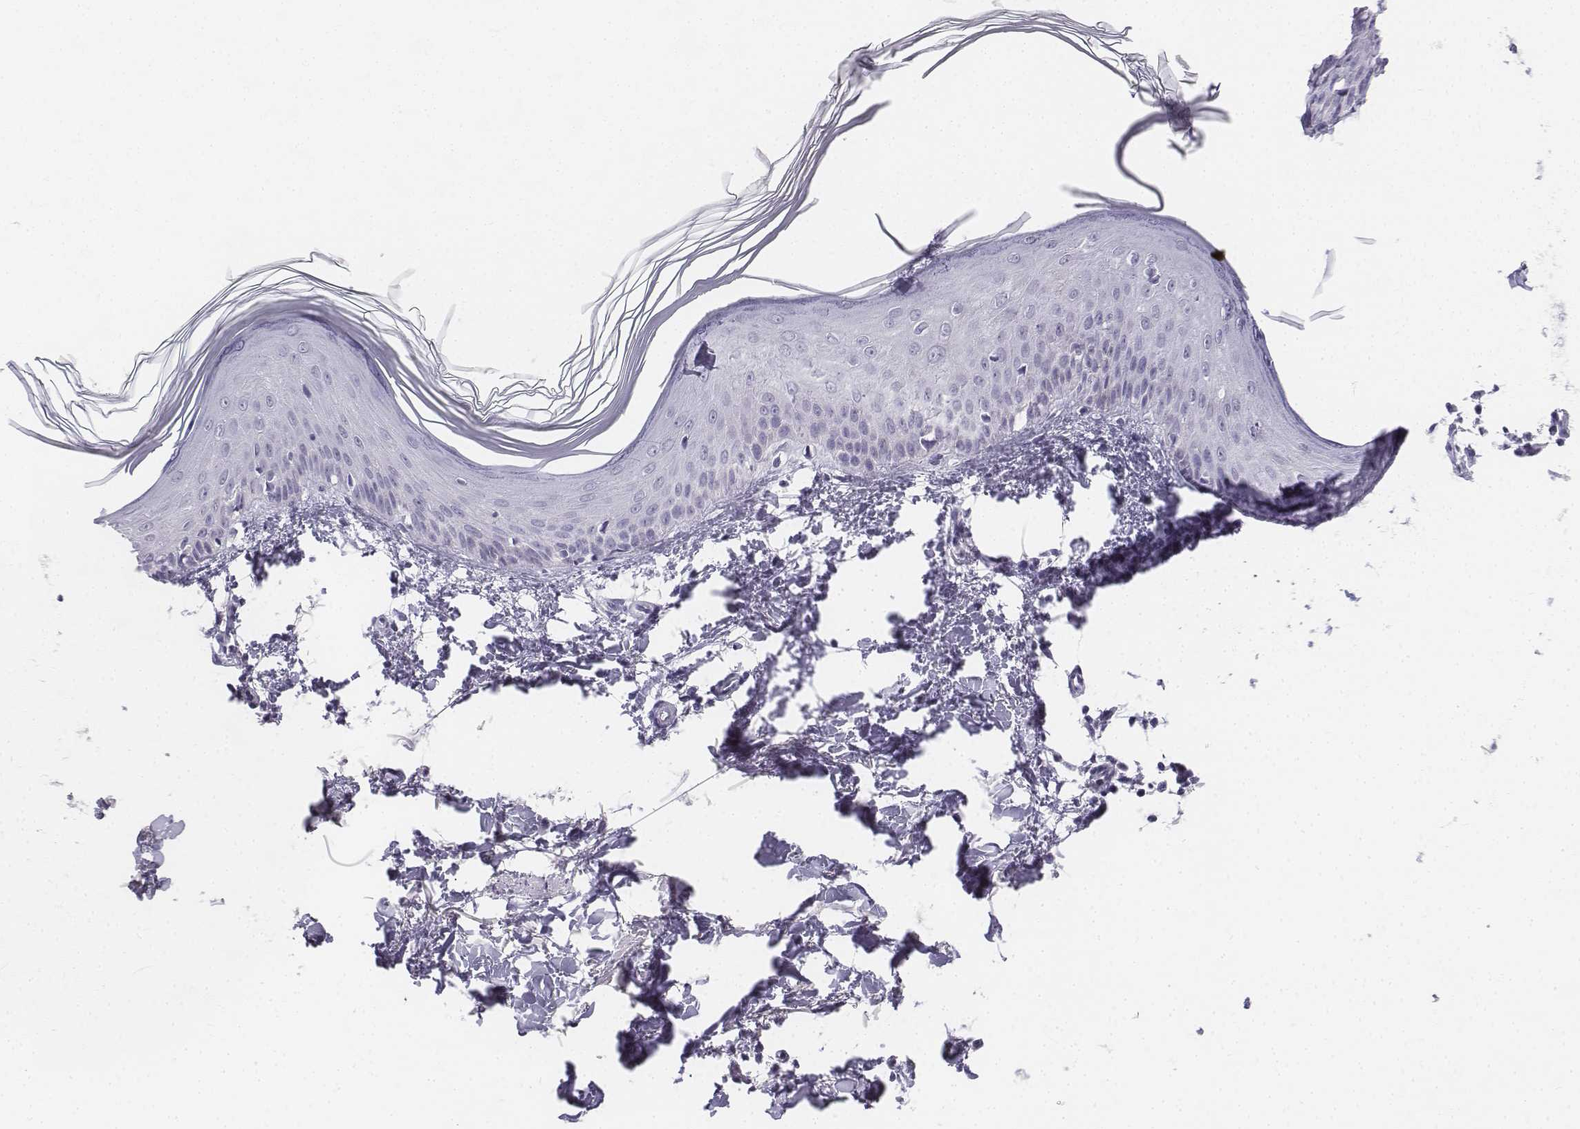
{"staining": {"intensity": "negative", "quantity": "none", "location": "none"}, "tissue": "skin", "cell_type": "Fibroblasts", "image_type": "normal", "snomed": [{"axis": "morphology", "description": "Normal tissue, NOS"}, {"axis": "topography", "description": "Skin"}], "caption": "This is a photomicrograph of immunohistochemistry staining of benign skin, which shows no staining in fibroblasts. Brightfield microscopy of immunohistochemistry stained with DAB (brown) and hematoxylin (blue), captured at high magnification.", "gene": "UCN2", "patient": {"sex": "female", "age": 62}}